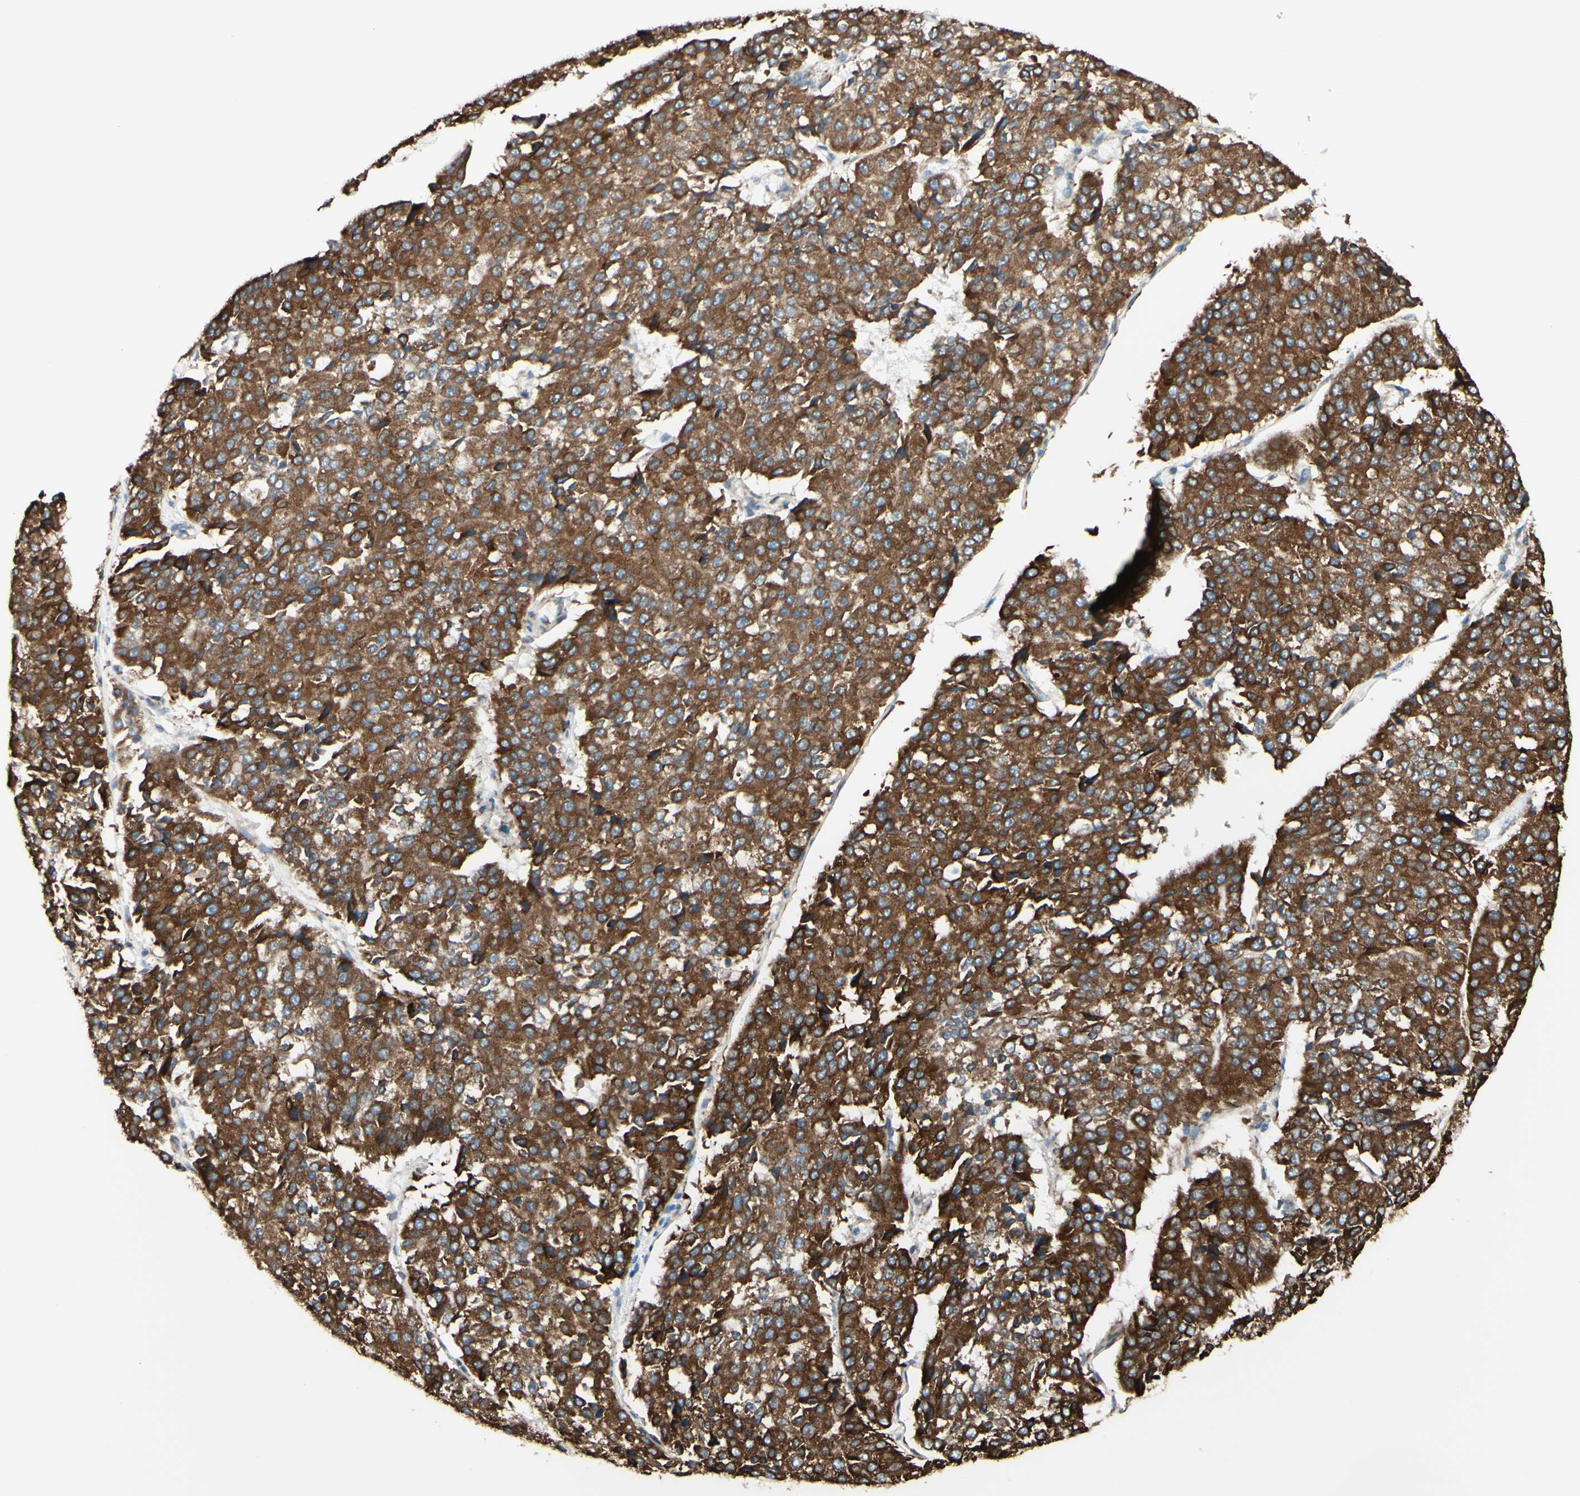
{"staining": {"intensity": "strong", "quantity": ">75%", "location": "cytoplasmic/membranous"}, "tissue": "pancreatic cancer", "cell_type": "Tumor cells", "image_type": "cancer", "snomed": [{"axis": "morphology", "description": "Adenocarcinoma, NOS"}, {"axis": "topography", "description": "Pancreas"}], "caption": "The micrograph reveals immunohistochemical staining of pancreatic adenocarcinoma. There is strong cytoplasmic/membranous positivity is identified in about >75% of tumor cells.", "gene": "DNAJB11", "patient": {"sex": "male", "age": 50}}